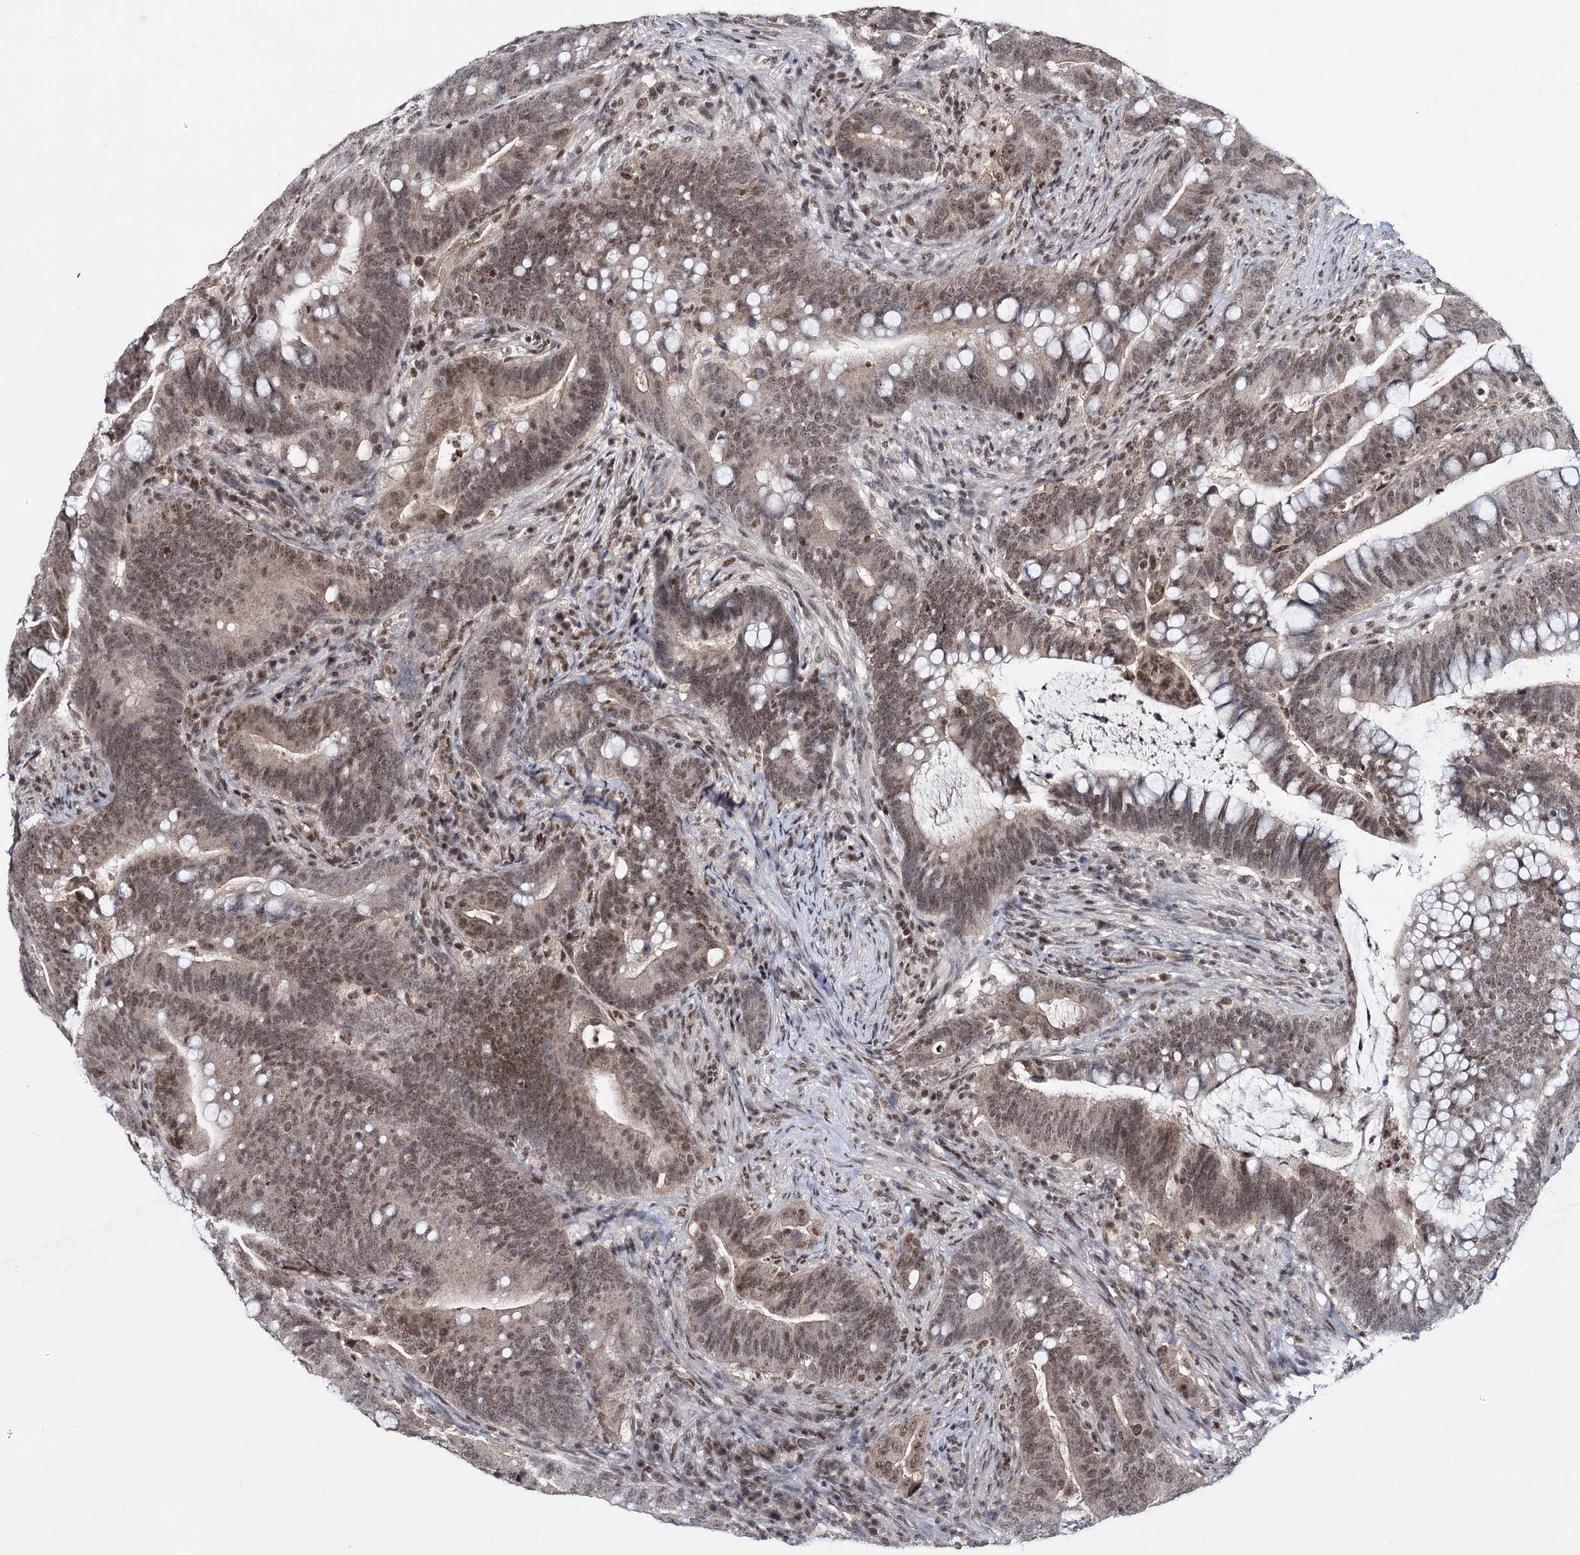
{"staining": {"intensity": "moderate", "quantity": ">75%", "location": "nuclear"}, "tissue": "colorectal cancer", "cell_type": "Tumor cells", "image_type": "cancer", "snomed": [{"axis": "morphology", "description": "Adenocarcinoma, NOS"}, {"axis": "topography", "description": "Colon"}], "caption": "Human adenocarcinoma (colorectal) stained with a brown dye displays moderate nuclear positive staining in approximately >75% of tumor cells.", "gene": "SMCHD1", "patient": {"sex": "female", "age": 66}}